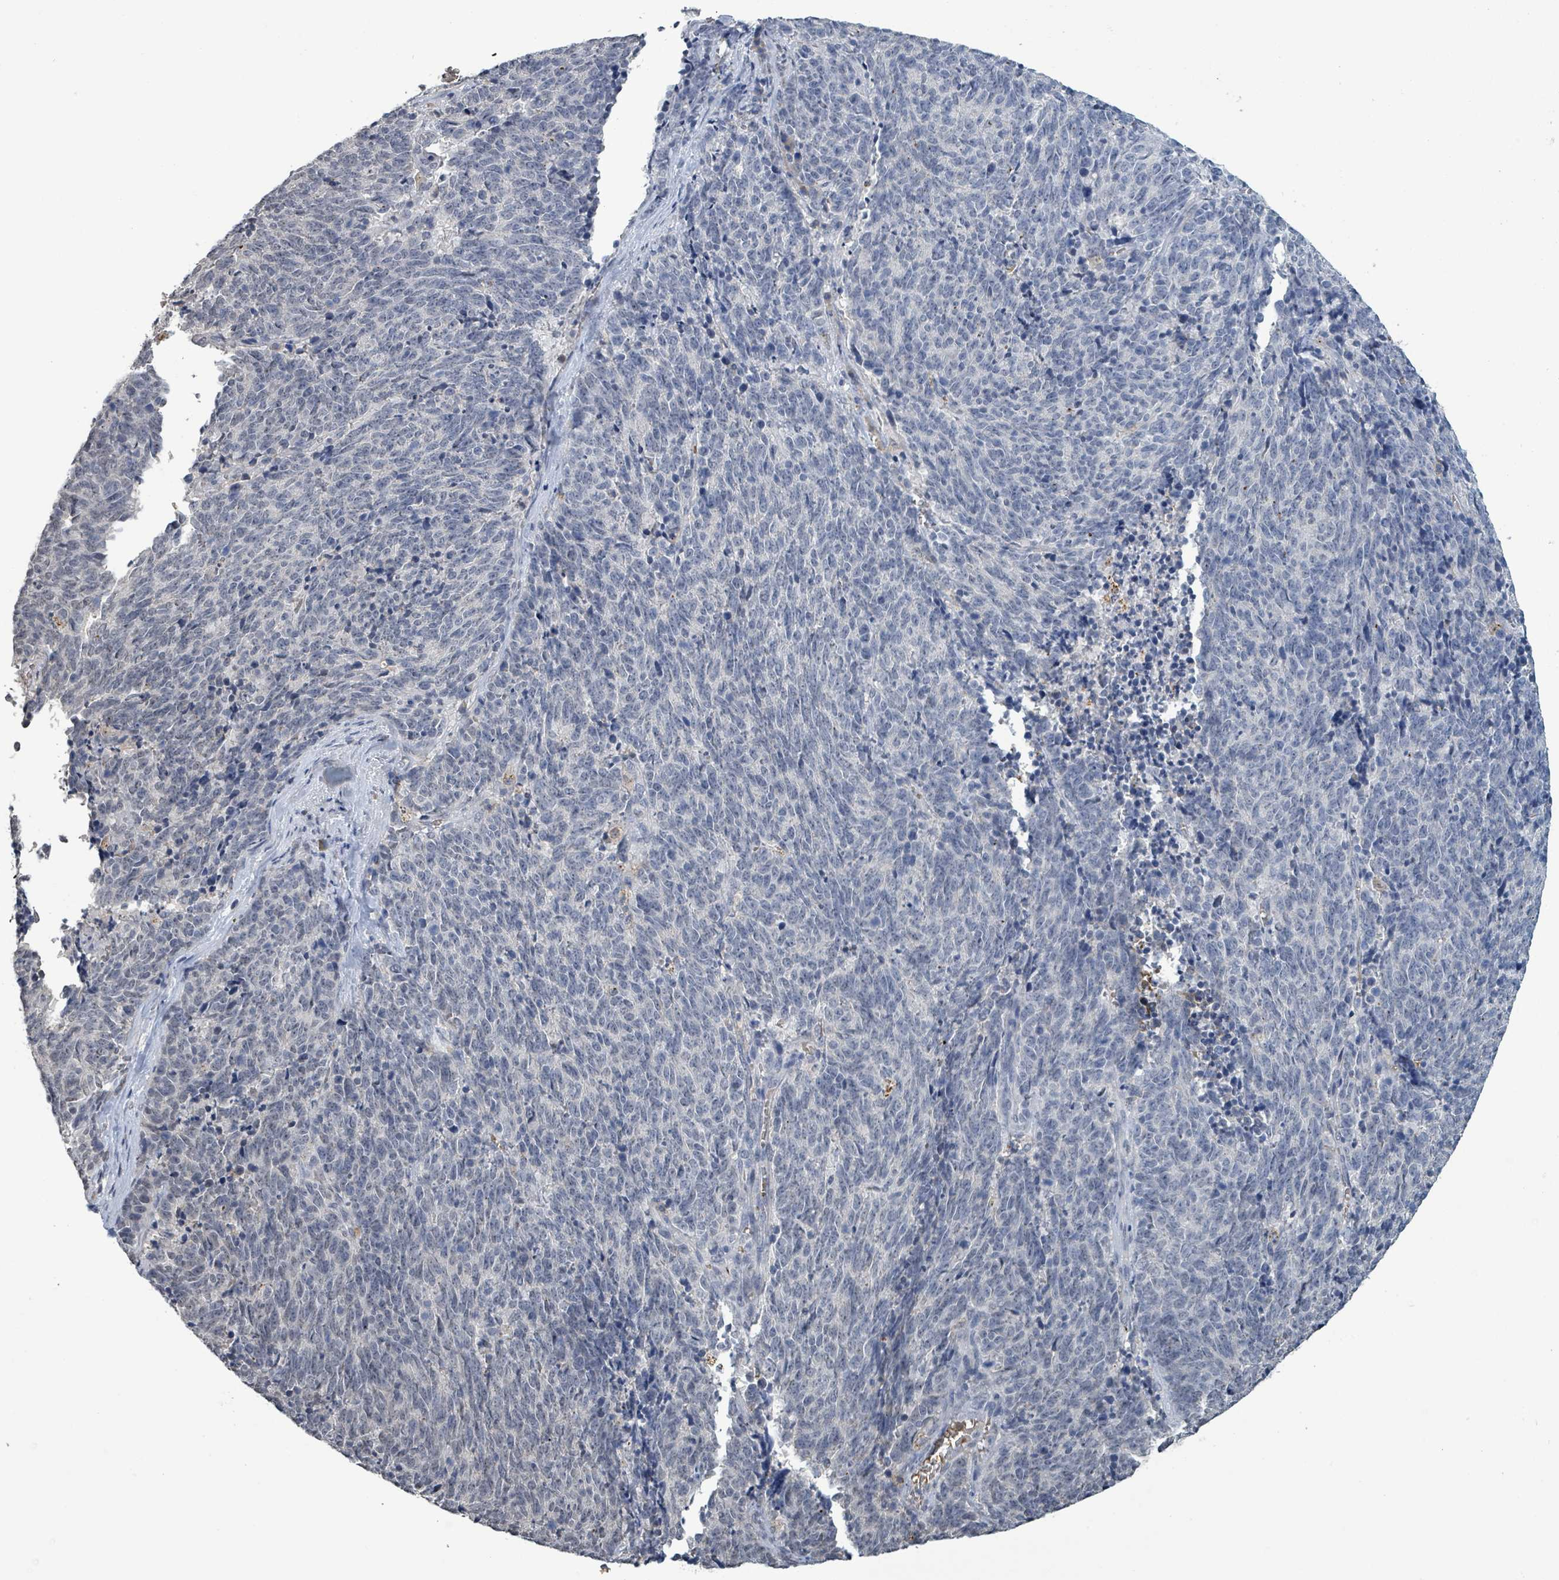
{"staining": {"intensity": "negative", "quantity": "none", "location": "none"}, "tissue": "cervical cancer", "cell_type": "Tumor cells", "image_type": "cancer", "snomed": [{"axis": "morphology", "description": "Squamous cell carcinoma, NOS"}, {"axis": "topography", "description": "Cervix"}], "caption": "This is an immunohistochemistry micrograph of cervical cancer. There is no expression in tumor cells.", "gene": "SEBOX", "patient": {"sex": "female", "age": 29}}